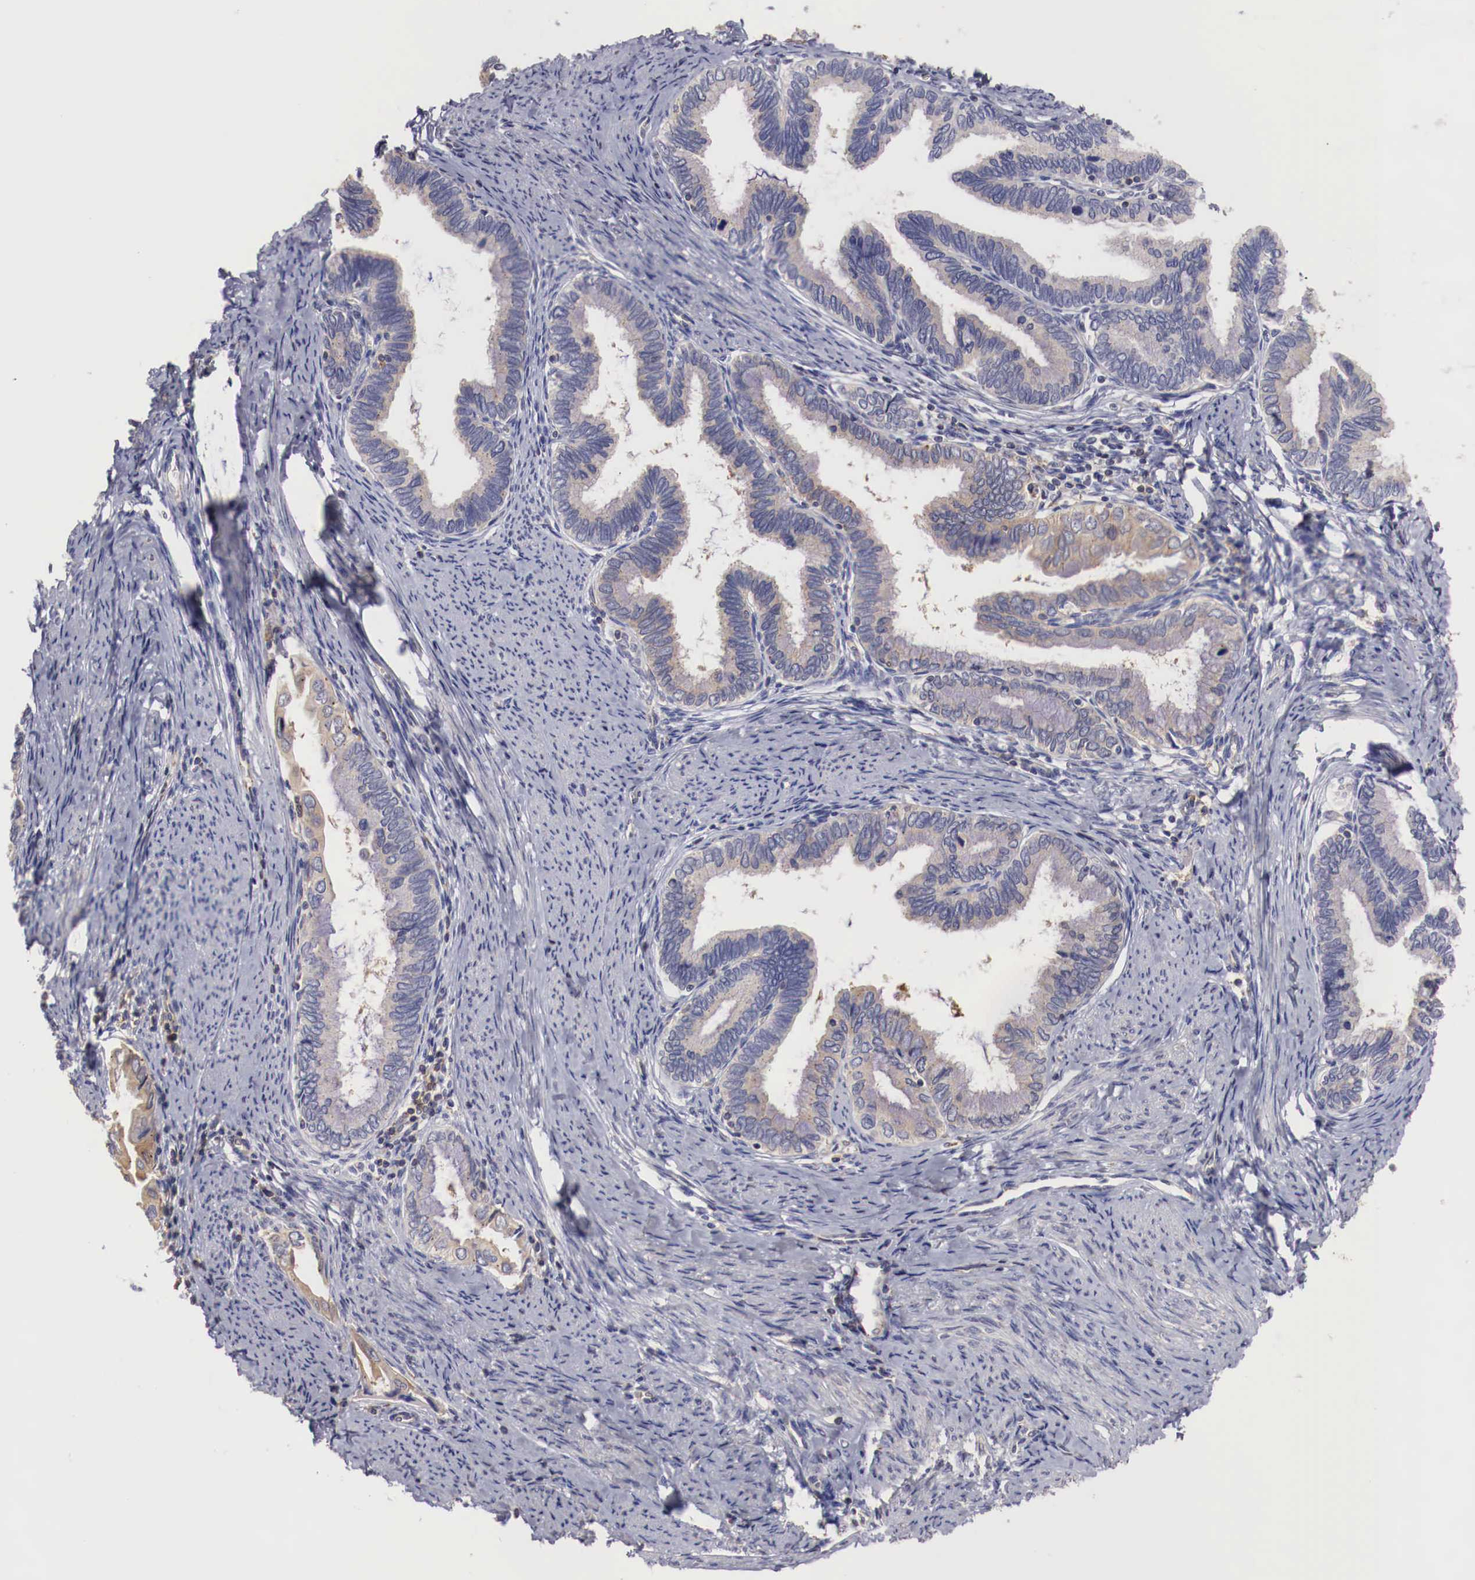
{"staining": {"intensity": "negative", "quantity": "none", "location": "none"}, "tissue": "cervical cancer", "cell_type": "Tumor cells", "image_type": "cancer", "snomed": [{"axis": "morphology", "description": "Adenocarcinoma, NOS"}, {"axis": "topography", "description": "Cervix"}], "caption": "This is a photomicrograph of immunohistochemistry staining of cervical adenocarcinoma, which shows no expression in tumor cells. (Brightfield microscopy of DAB (3,3'-diaminobenzidine) IHC at high magnification).", "gene": "PITPNA", "patient": {"sex": "female", "age": 49}}